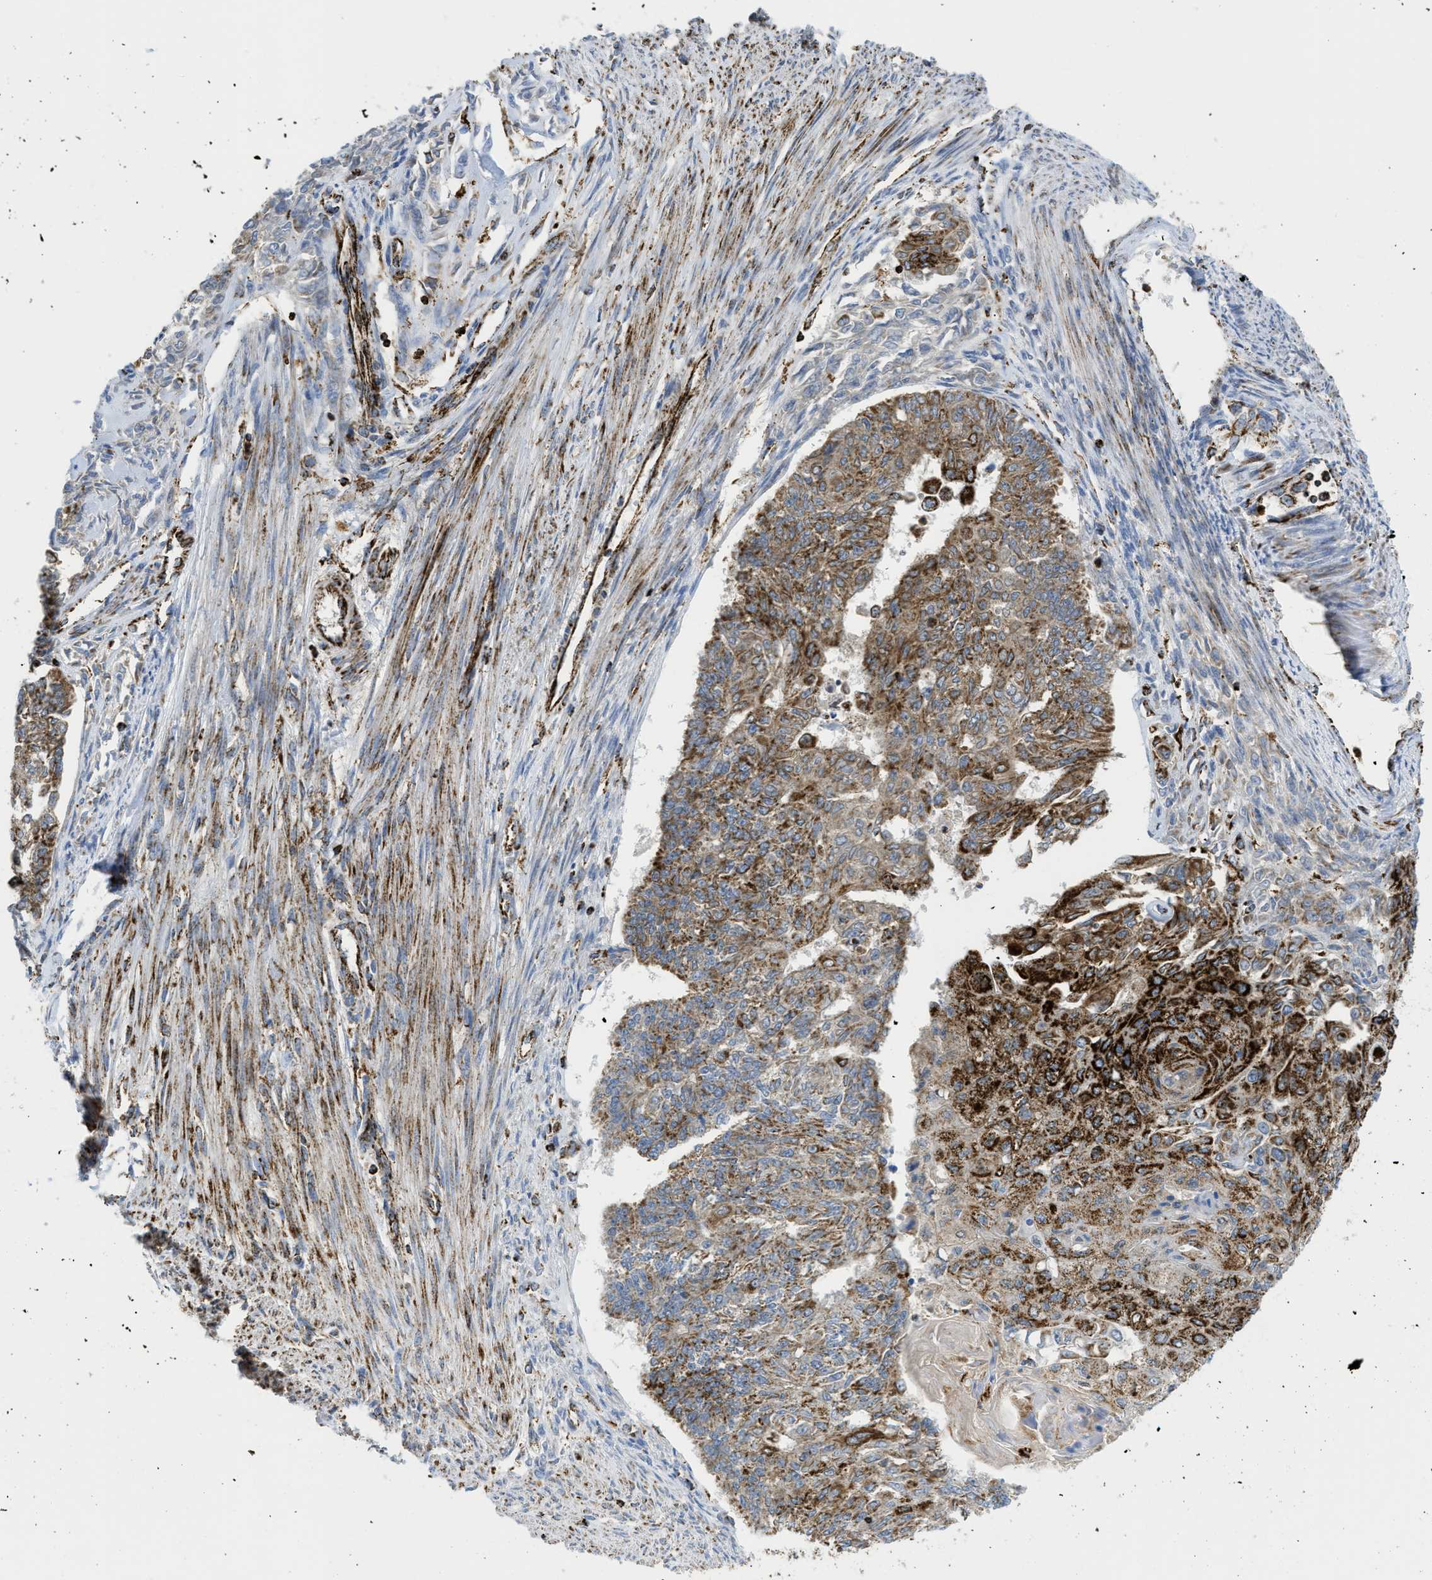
{"staining": {"intensity": "strong", "quantity": ">75%", "location": "cytoplasmic/membranous"}, "tissue": "endometrial cancer", "cell_type": "Tumor cells", "image_type": "cancer", "snomed": [{"axis": "morphology", "description": "Adenocarcinoma, NOS"}, {"axis": "topography", "description": "Endometrium"}], "caption": "Brown immunohistochemical staining in human endometrial cancer (adenocarcinoma) shows strong cytoplasmic/membranous positivity in approximately >75% of tumor cells.", "gene": "SQOR", "patient": {"sex": "female", "age": 32}}